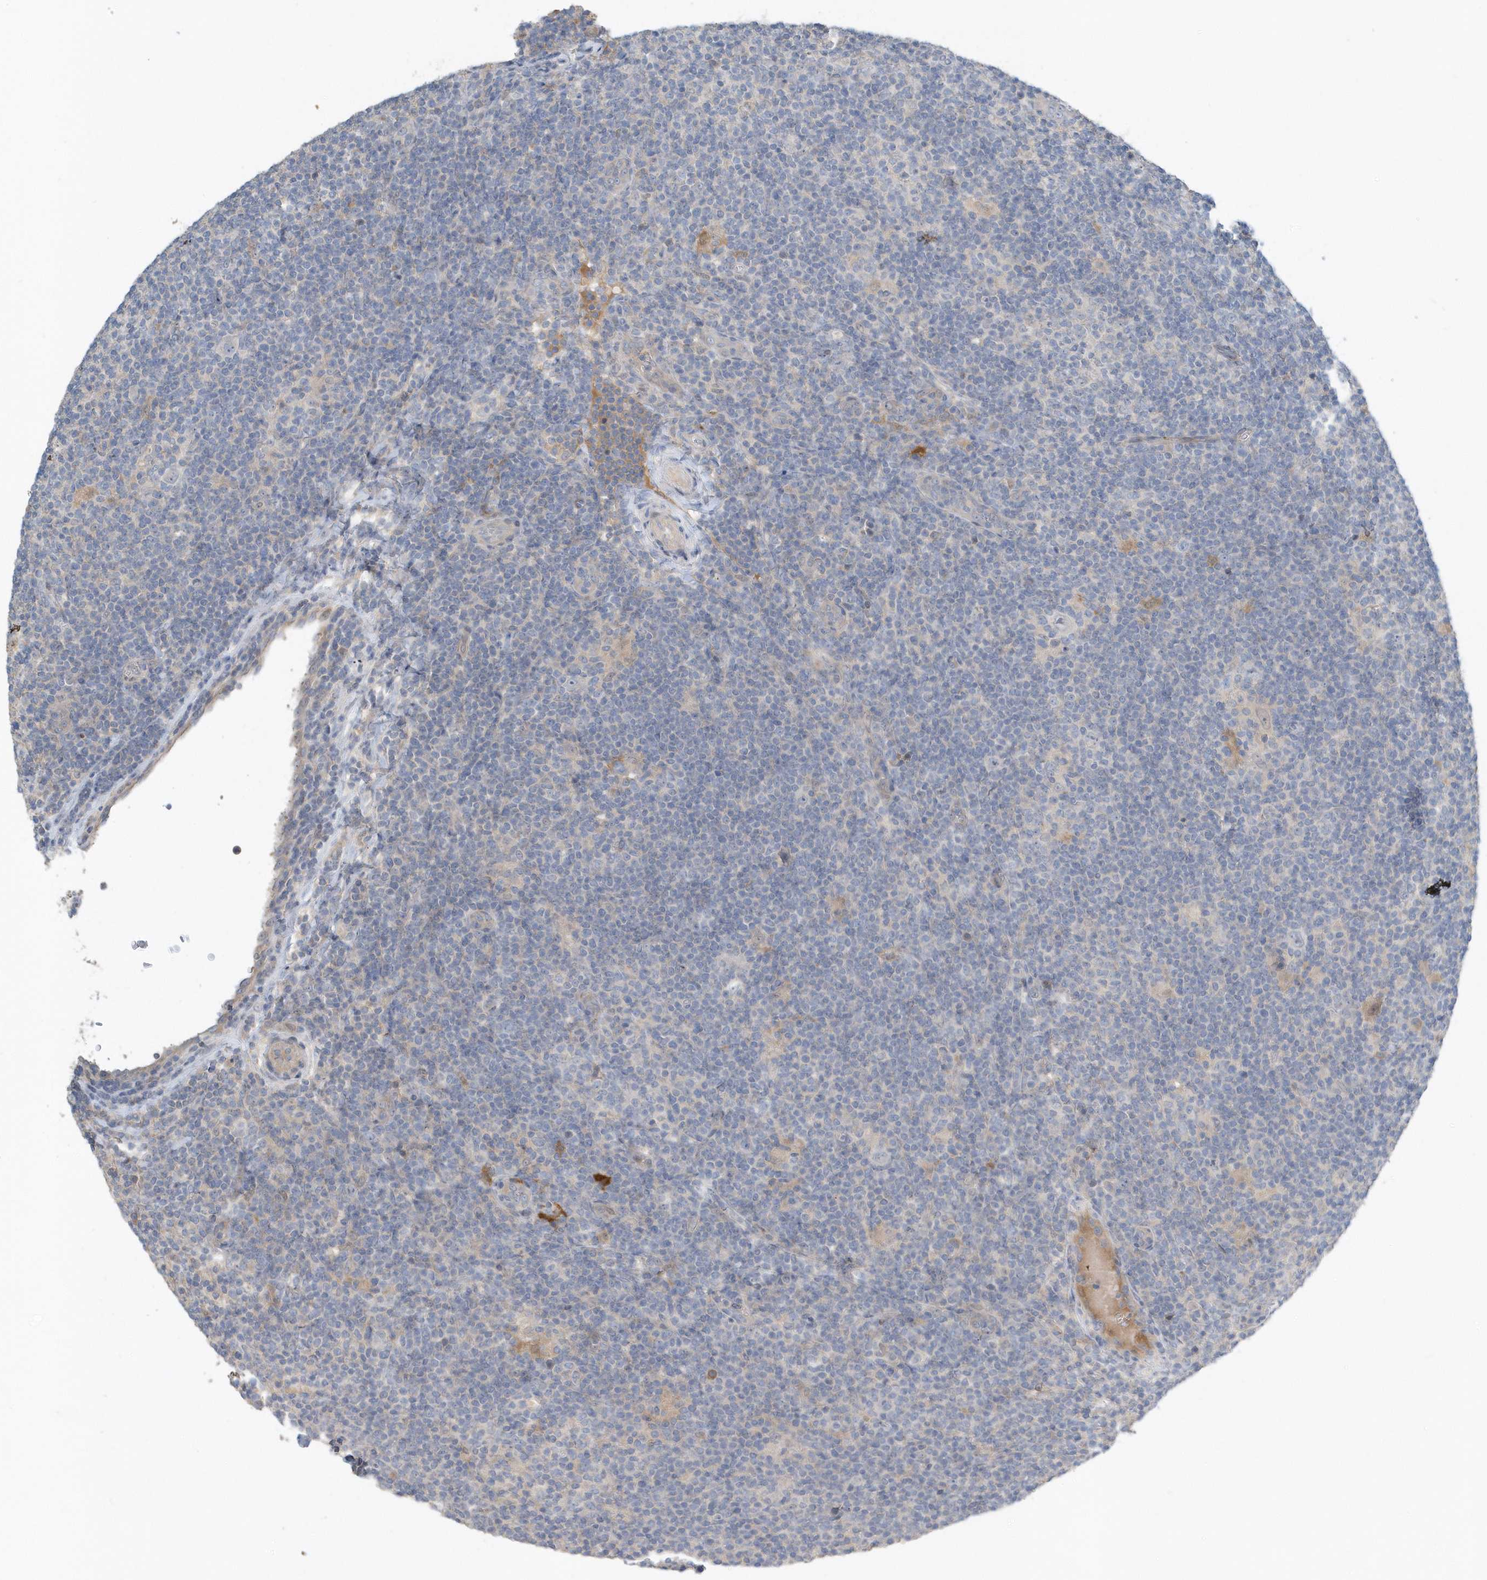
{"staining": {"intensity": "negative", "quantity": "none", "location": "none"}, "tissue": "lymphoma", "cell_type": "Tumor cells", "image_type": "cancer", "snomed": [{"axis": "morphology", "description": "Hodgkin's disease, NOS"}, {"axis": "topography", "description": "Lymph node"}], "caption": "High power microscopy photomicrograph of an immunohistochemistry image of lymphoma, revealing no significant expression in tumor cells.", "gene": "USP53", "patient": {"sex": "female", "age": 57}}